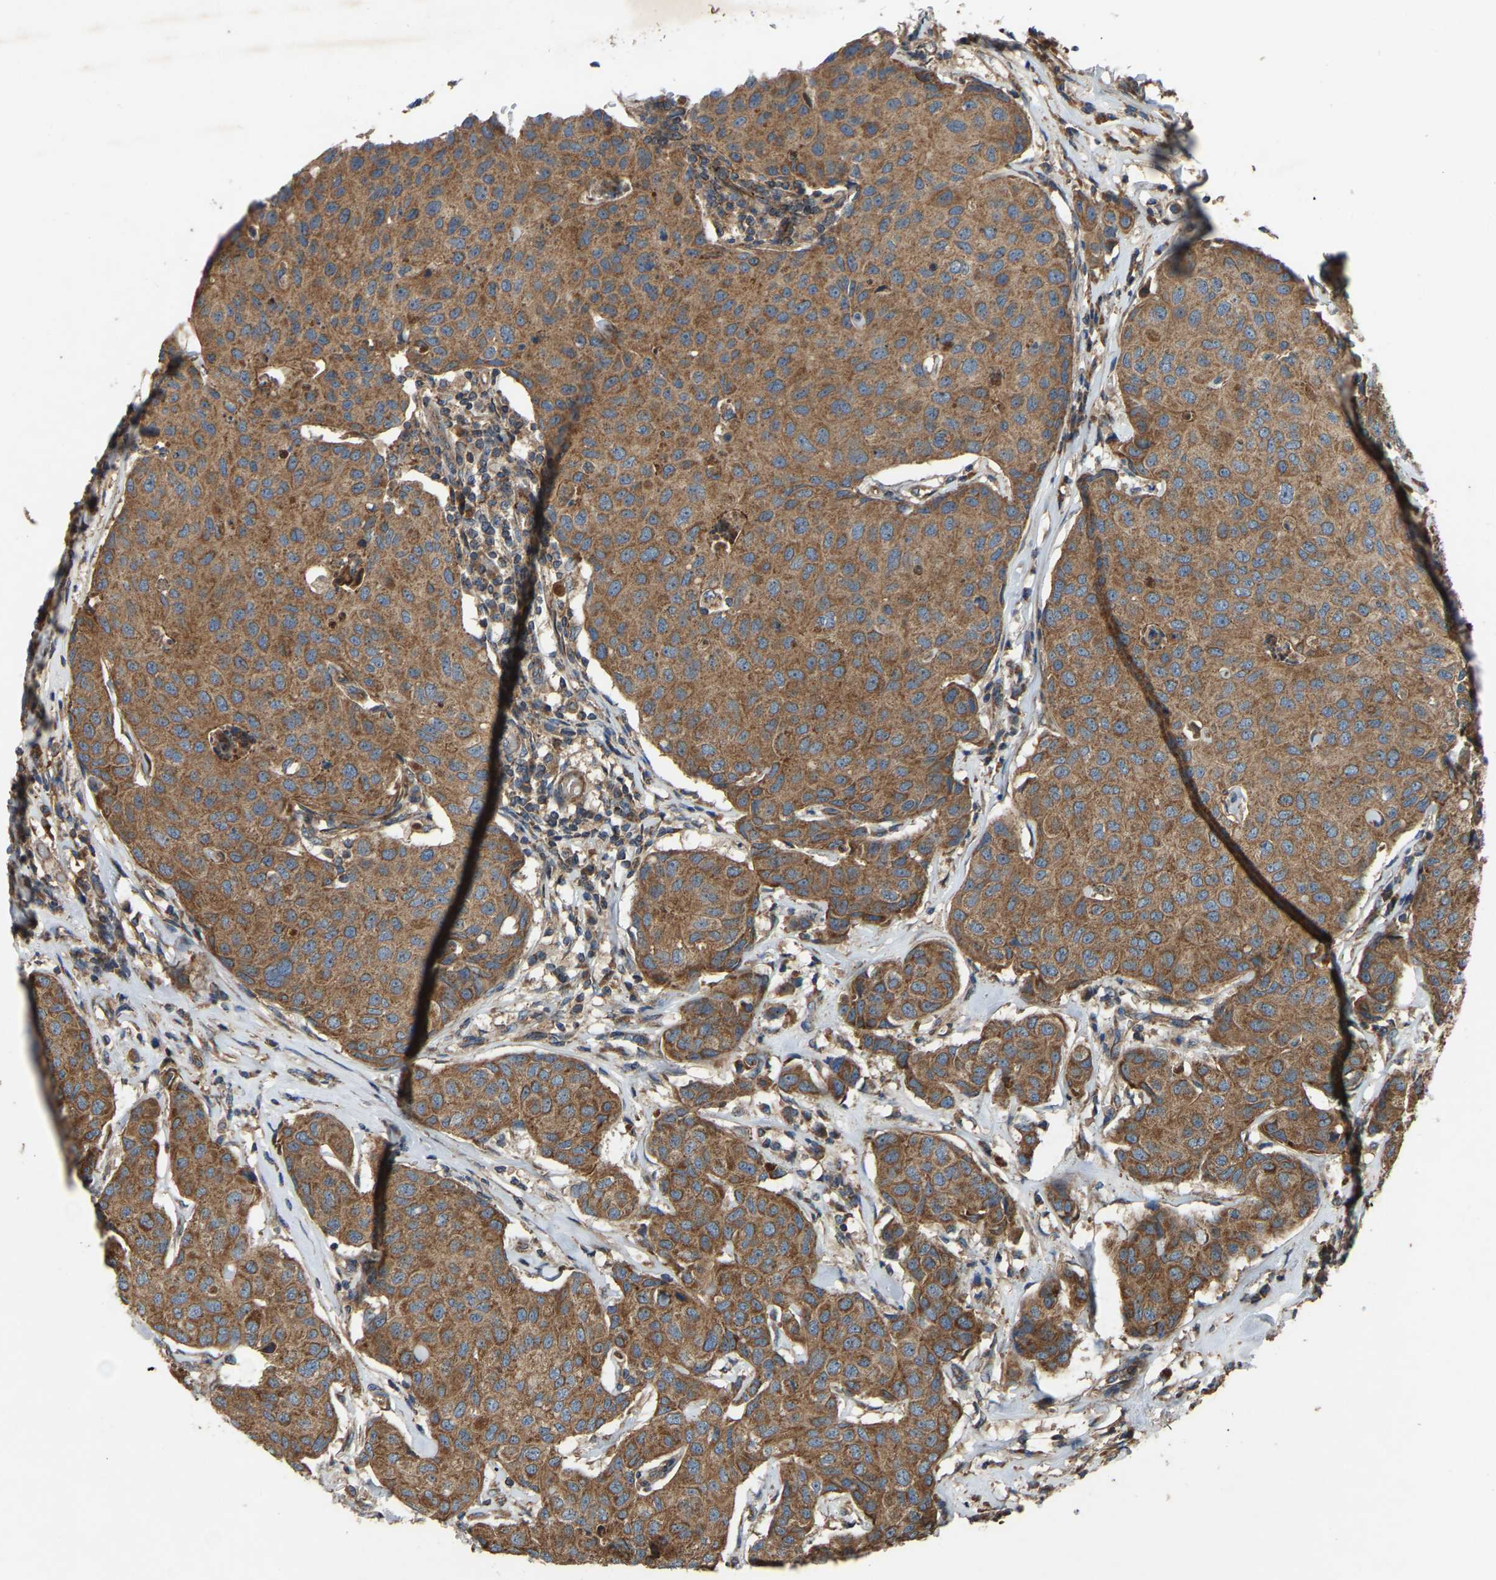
{"staining": {"intensity": "moderate", "quantity": ">75%", "location": "cytoplasmic/membranous"}, "tissue": "breast cancer", "cell_type": "Tumor cells", "image_type": "cancer", "snomed": [{"axis": "morphology", "description": "Duct carcinoma"}, {"axis": "topography", "description": "Breast"}], "caption": "The micrograph reveals immunohistochemical staining of breast cancer. There is moderate cytoplasmic/membranous staining is identified in approximately >75% of tumor cells.", "gene": "SAMD9L", "patient": {"sex": "female", "age": 80}}